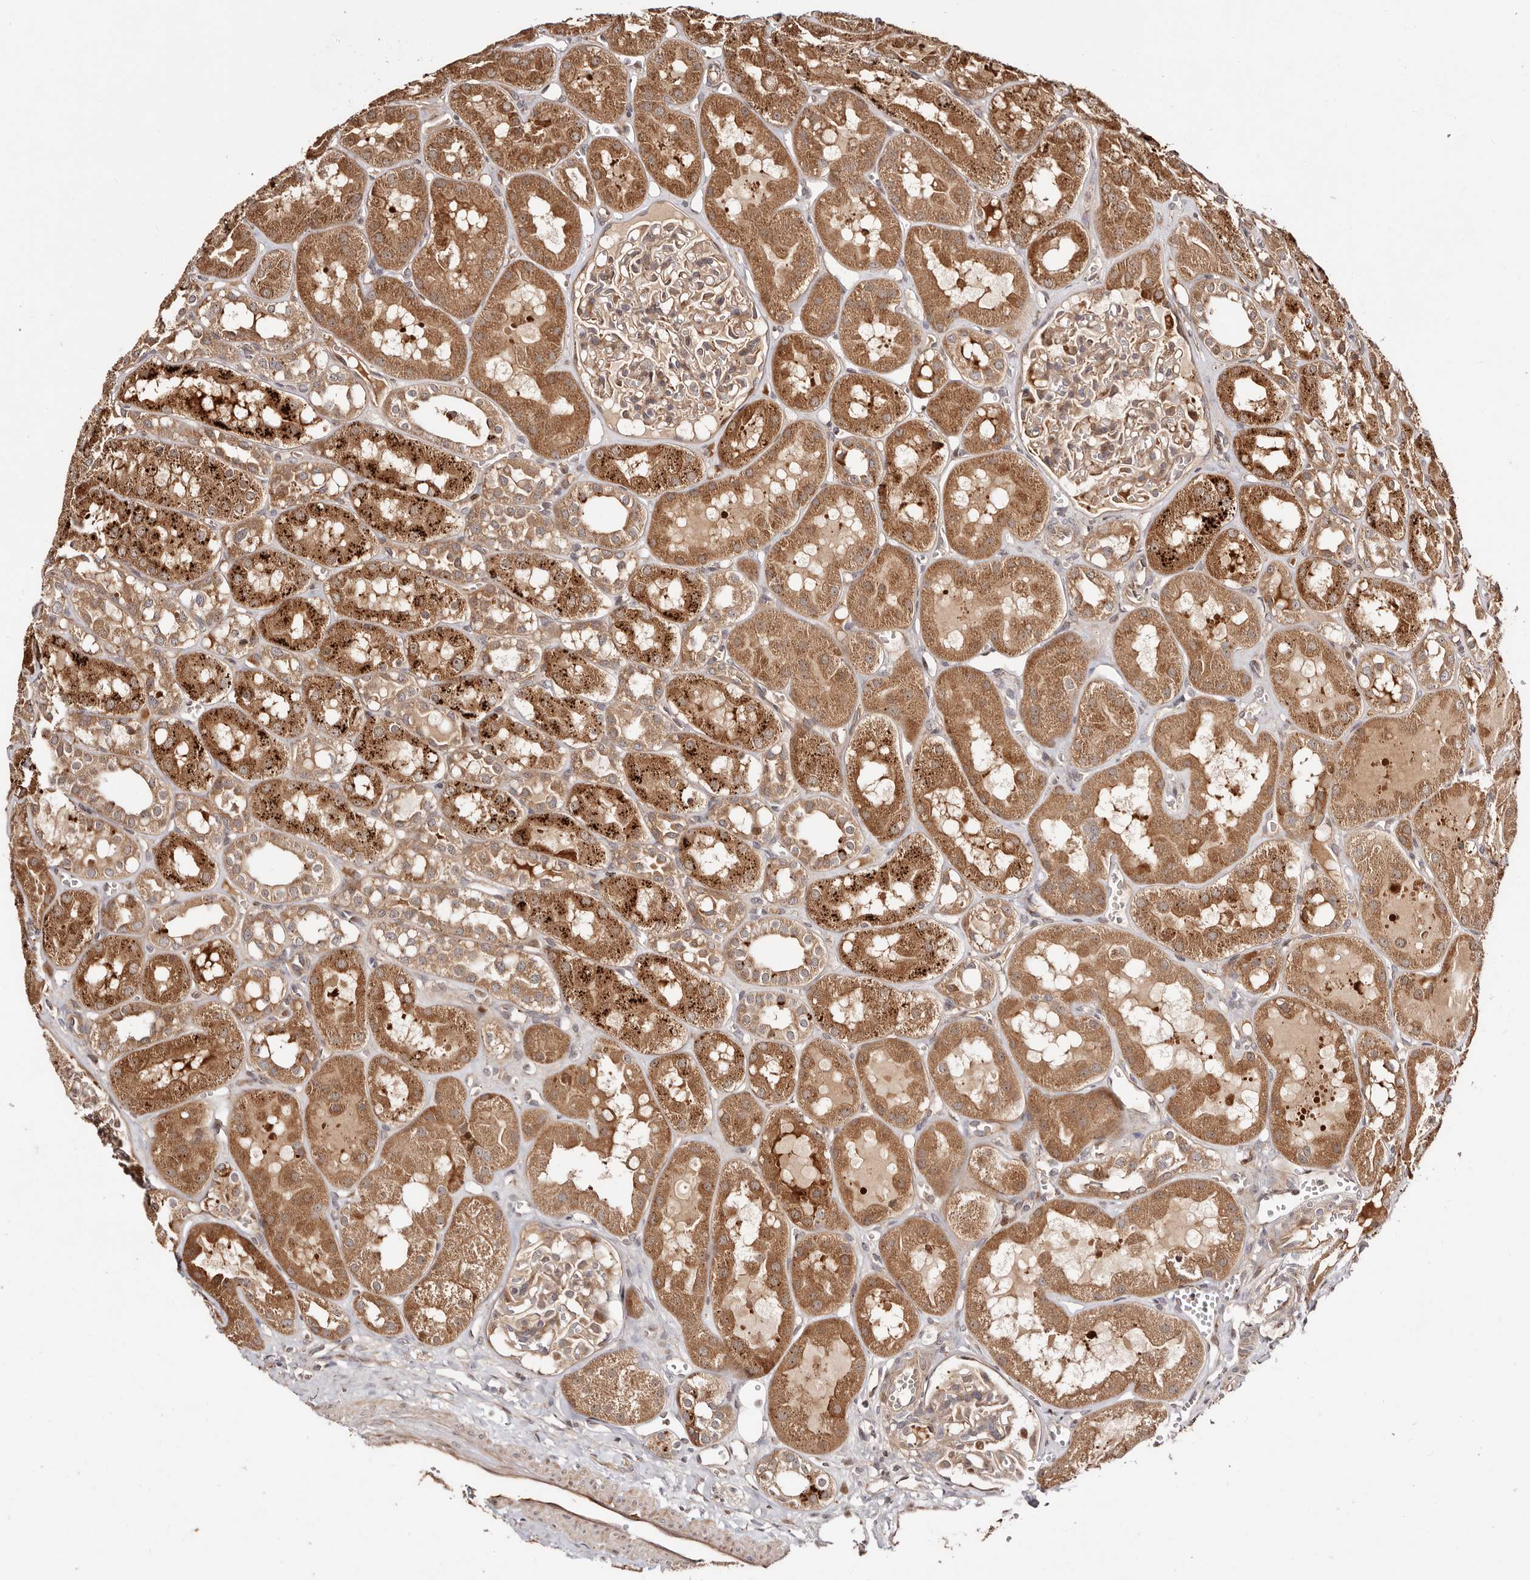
{"staining": {"intensity": "moderate", "quantity": ">75%", "location": "cytoplasmic/membranous"}, "tissue": "kidney", "cell_type": "Cells in glomeruli", "image_type": "normal", "snomed": [{"axis": "morphology", "description": "Normal tissue, NOS"}, {"axis": "topography", "description": "Kidney"}], "caption": "Immunohistochemistry photomicrograph of normal kidney stained for a protein (brown), which displays medium levels of moderate cytoplasmic/membranous expression in approximately >75% of cells in glomeruli.", "gene": "PTPN22", "patient": {"sex": "male", "age": 16}}